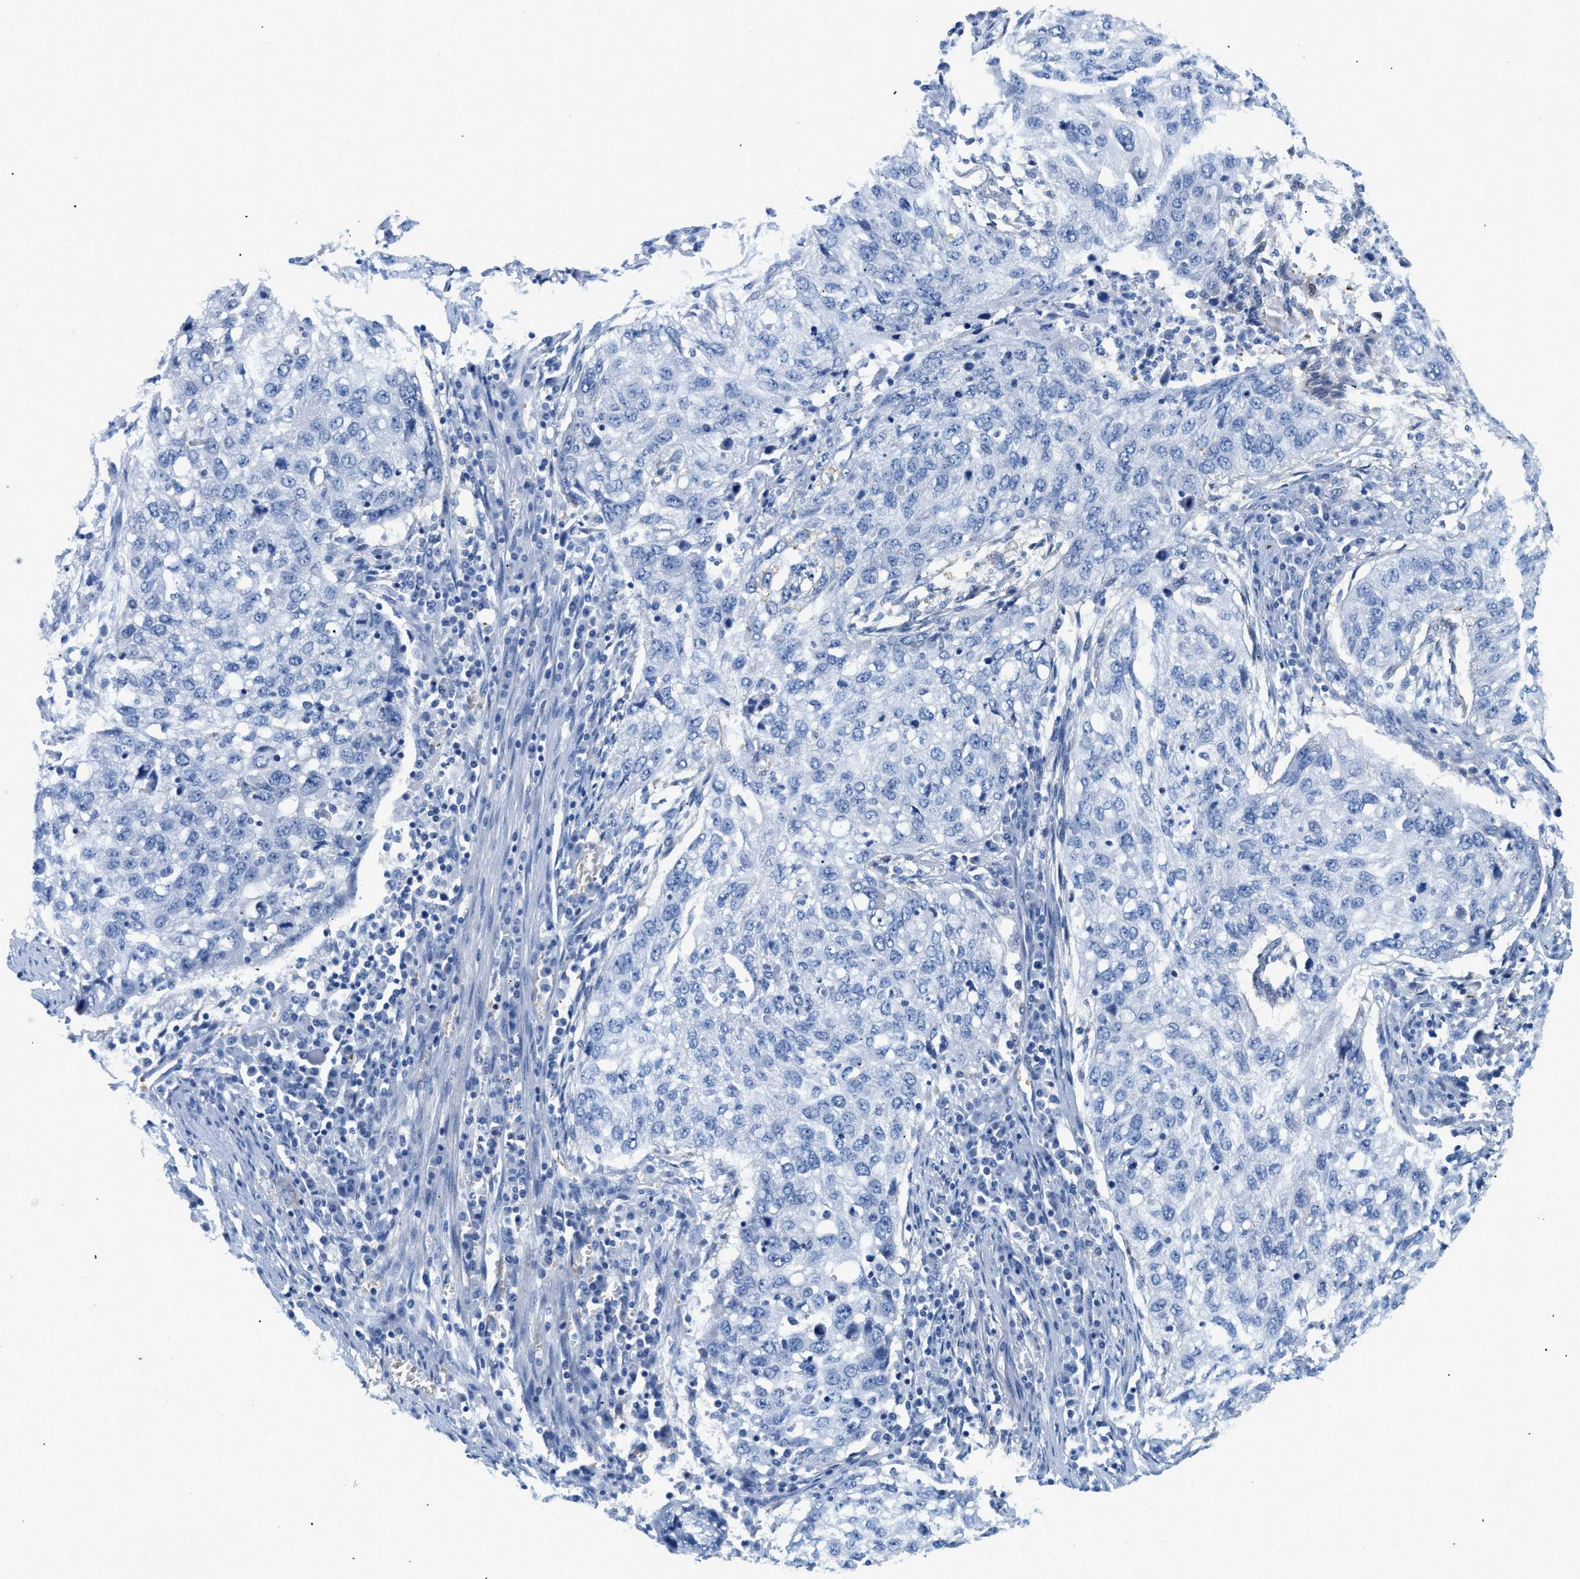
{"staining": {"intensity": "negative", "quantity": "none", "location": "none"}, "tissue": "lung cancer", "cell_type": "Tumor cells", "image_type": "cancer", "snomed": [{"axis": "morphology", "description": "Squamous cell carcinoma, NOS"}, {"axis": "topography", "description": "Lung"}], "caption": "There is no significant positivity in tumor cells of lung cancer (squamous cell carcinoma). (DAB (3,3'-diaminobenzidine) immunohistochemistry, high magnification).", "gene": "BPGM", "patient": {"sex": "female", "age": 63}}